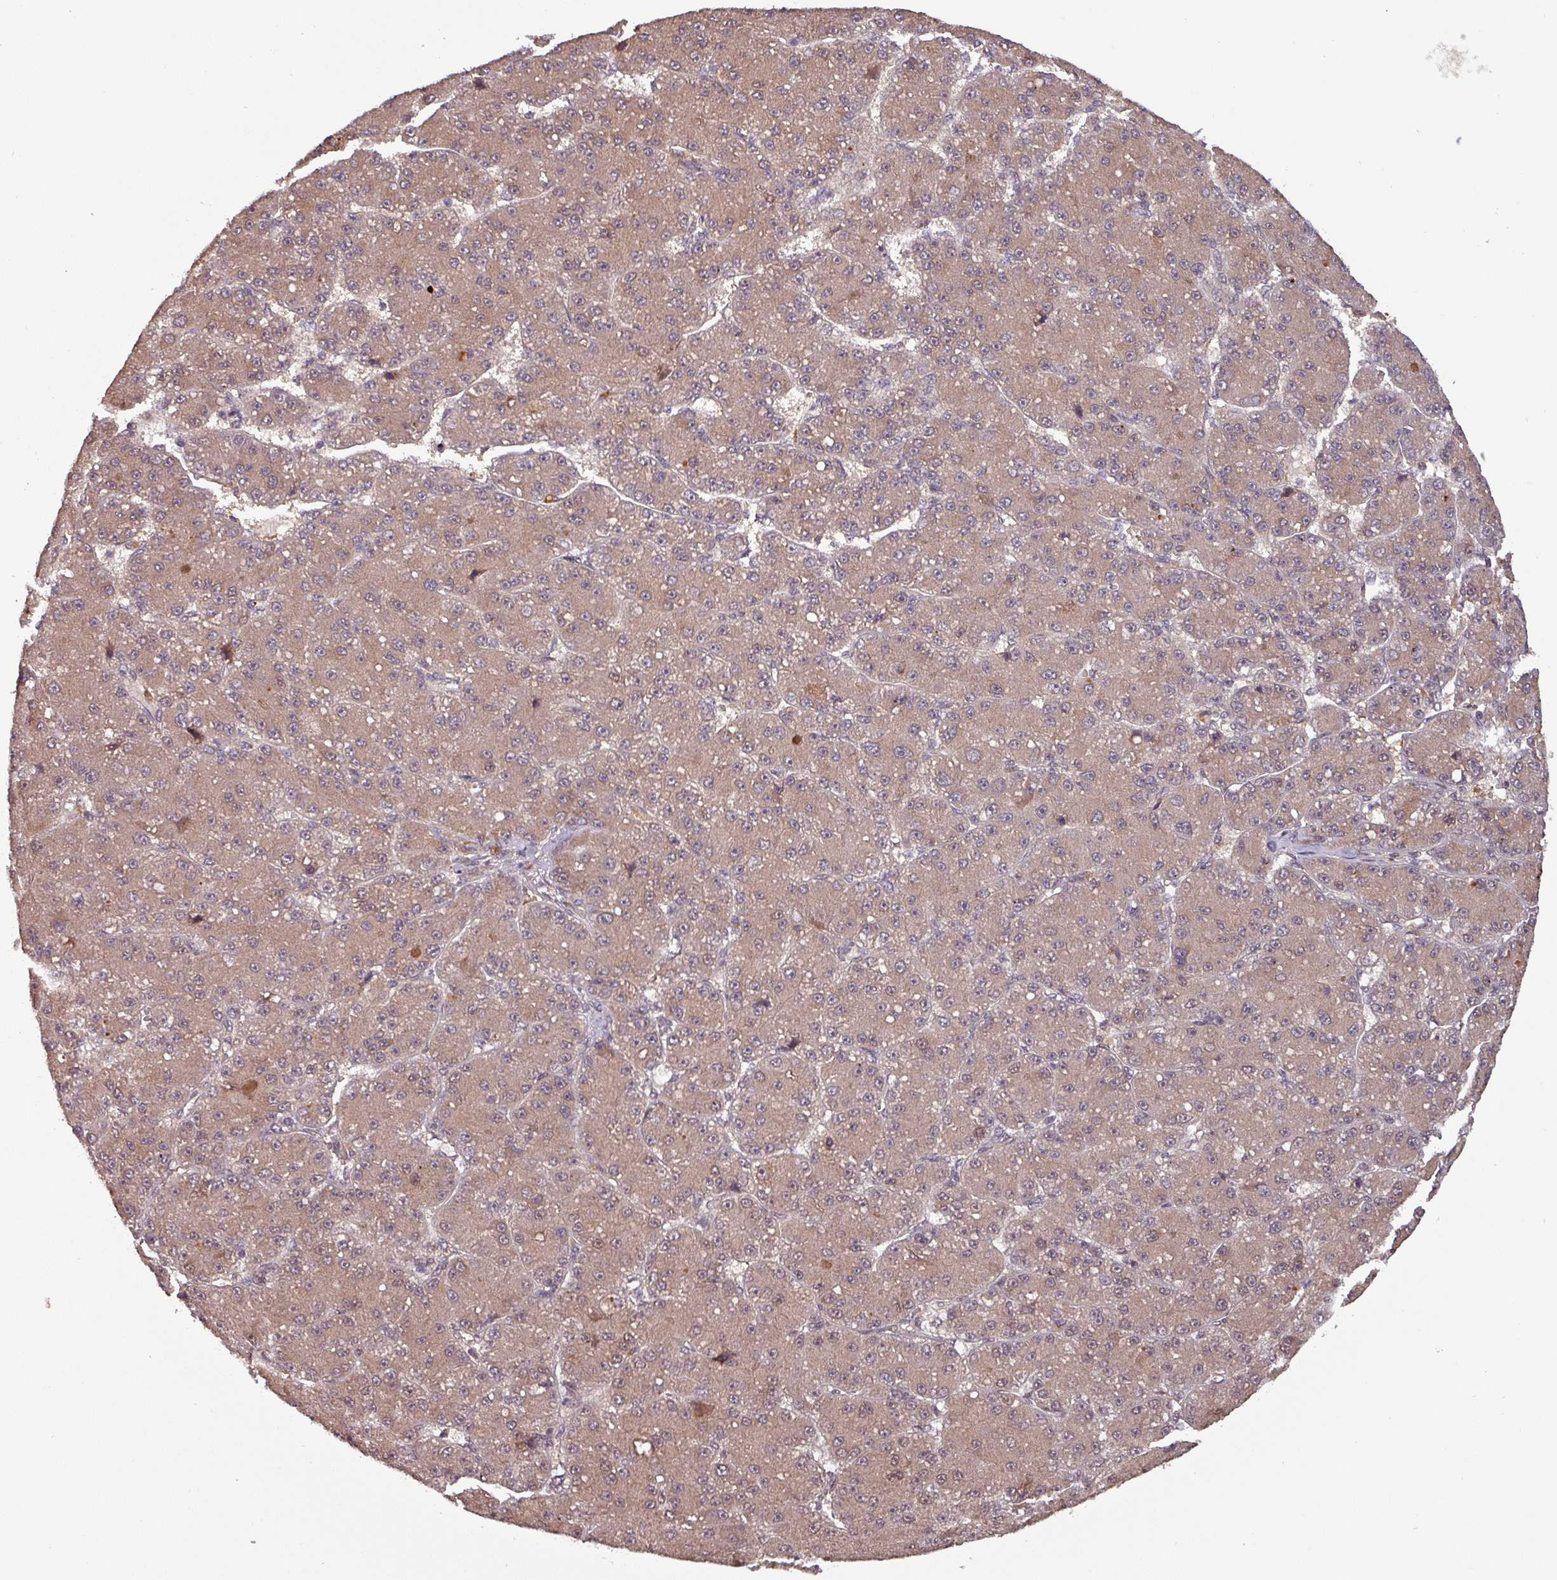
{"staining": {"intensity": "weak", "quantity": ">75%", "location": "cytoplasmic/membranous,nuclear"}, "tissue": "liver cancer", "cell_type": "Tumor cells", "image_type": "cancer", "snomed": [{"axis": "morphology", "description": "Carcinoma, Hepatocellular, NOS"}, {"axis": "topography", "description": "Liver"}], "caption": "Liver cancer stained with a brown dye reveals weak cytoplasmic/membranous and nuclear positive expression in approximately >75% of tumor cells.", "gene": "NOB1", "patient": {"sex": "male", "age": 67}}